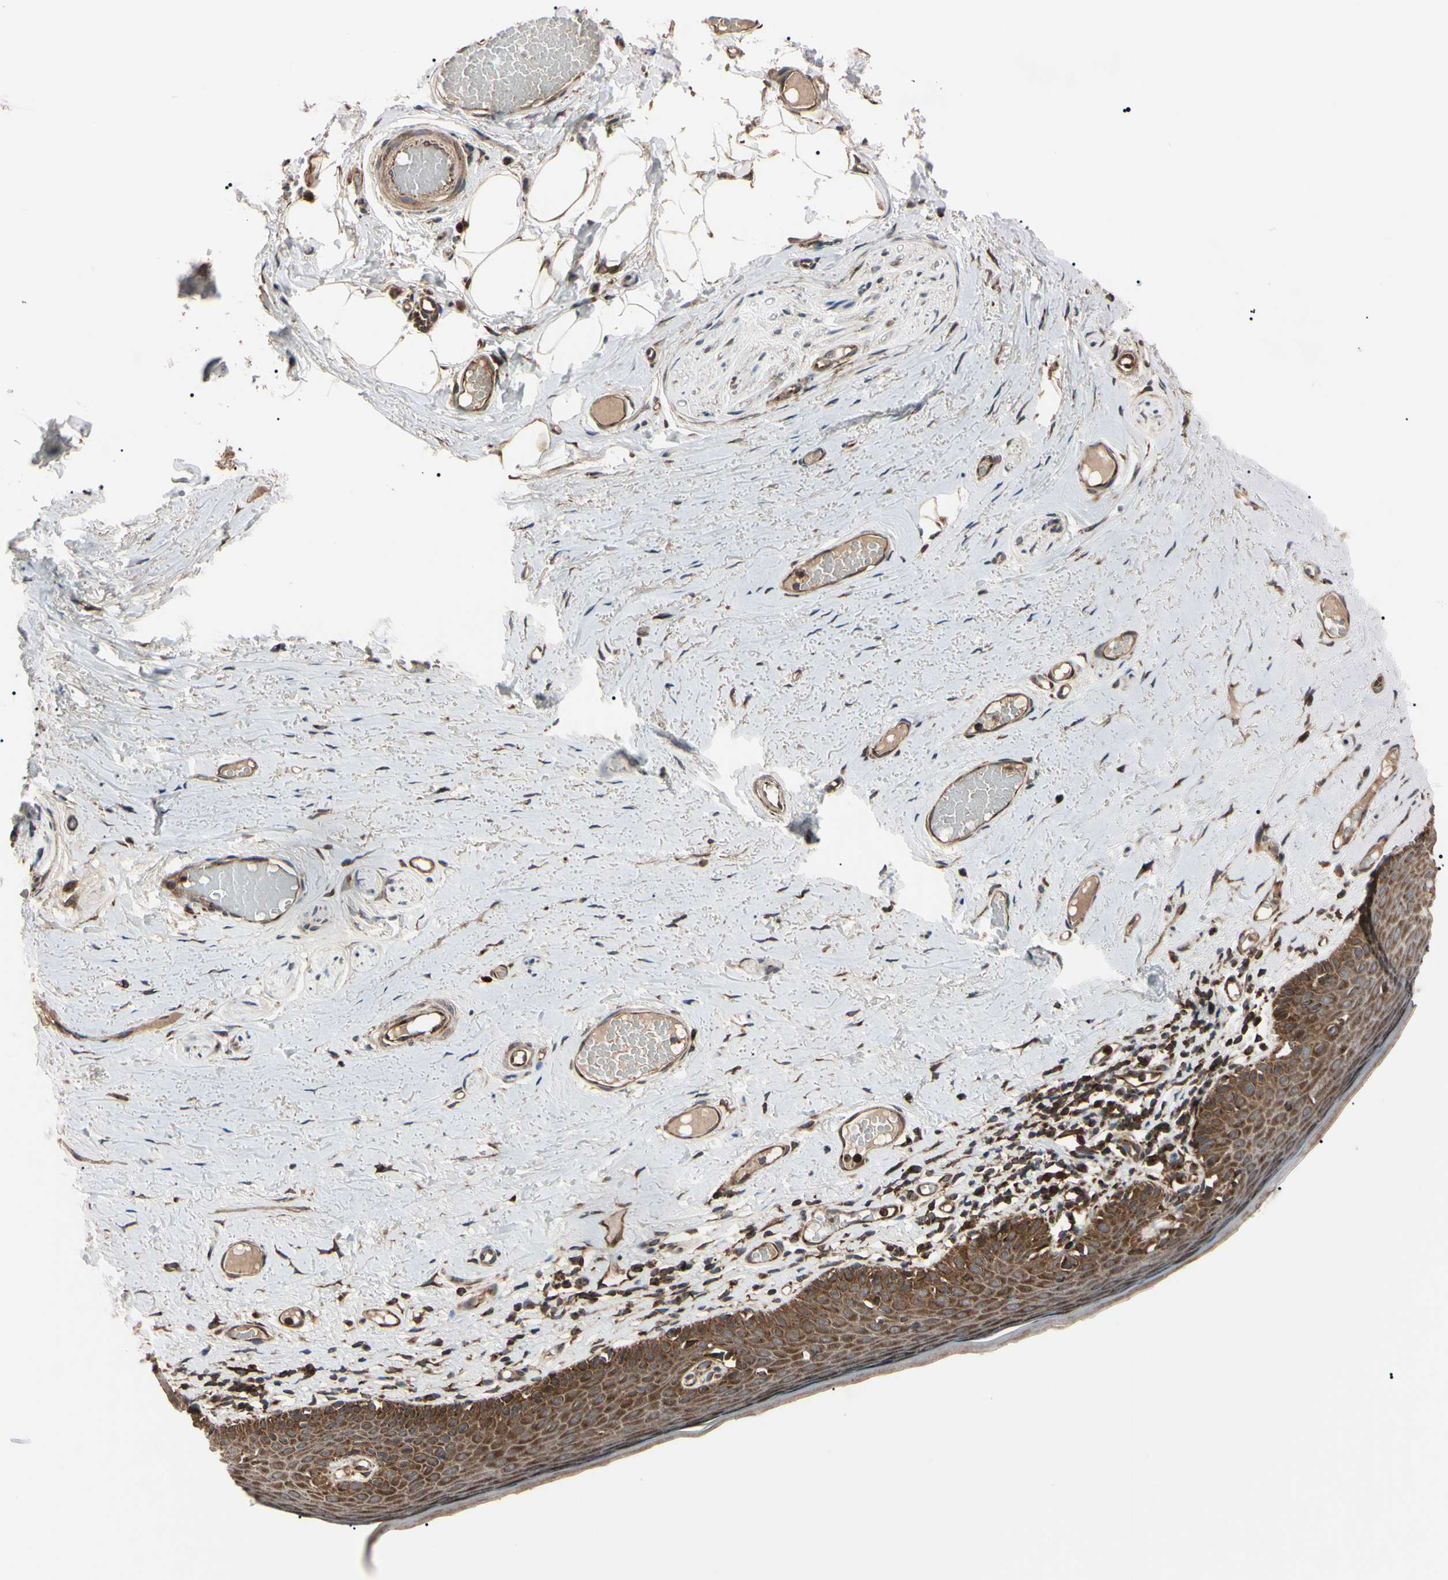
{"staining": {"intensity": "strong", "quantity": ">75%", "location": "cytoplasmic/membranous"}, "tissue": "skin", "cell_type": "Epidermal cells", "image_type": "normal", "snomed": [{"axis": "morphology", "description": "Normal tissue, NOS"}, {"axis": "topography", "description": "Vulva"}], "caption": "Immunohistochemical staining of benign skin displays >75% levels of strong cytoplasmic/membranous protein expression in approximately >75% of epidermal cells. Immunohistochemistry (ihc) stains the protein in brown and the nuclei are stained blue.", "gene": "GUCY1B1", "patient": {"sex": "female", "age": 54}}